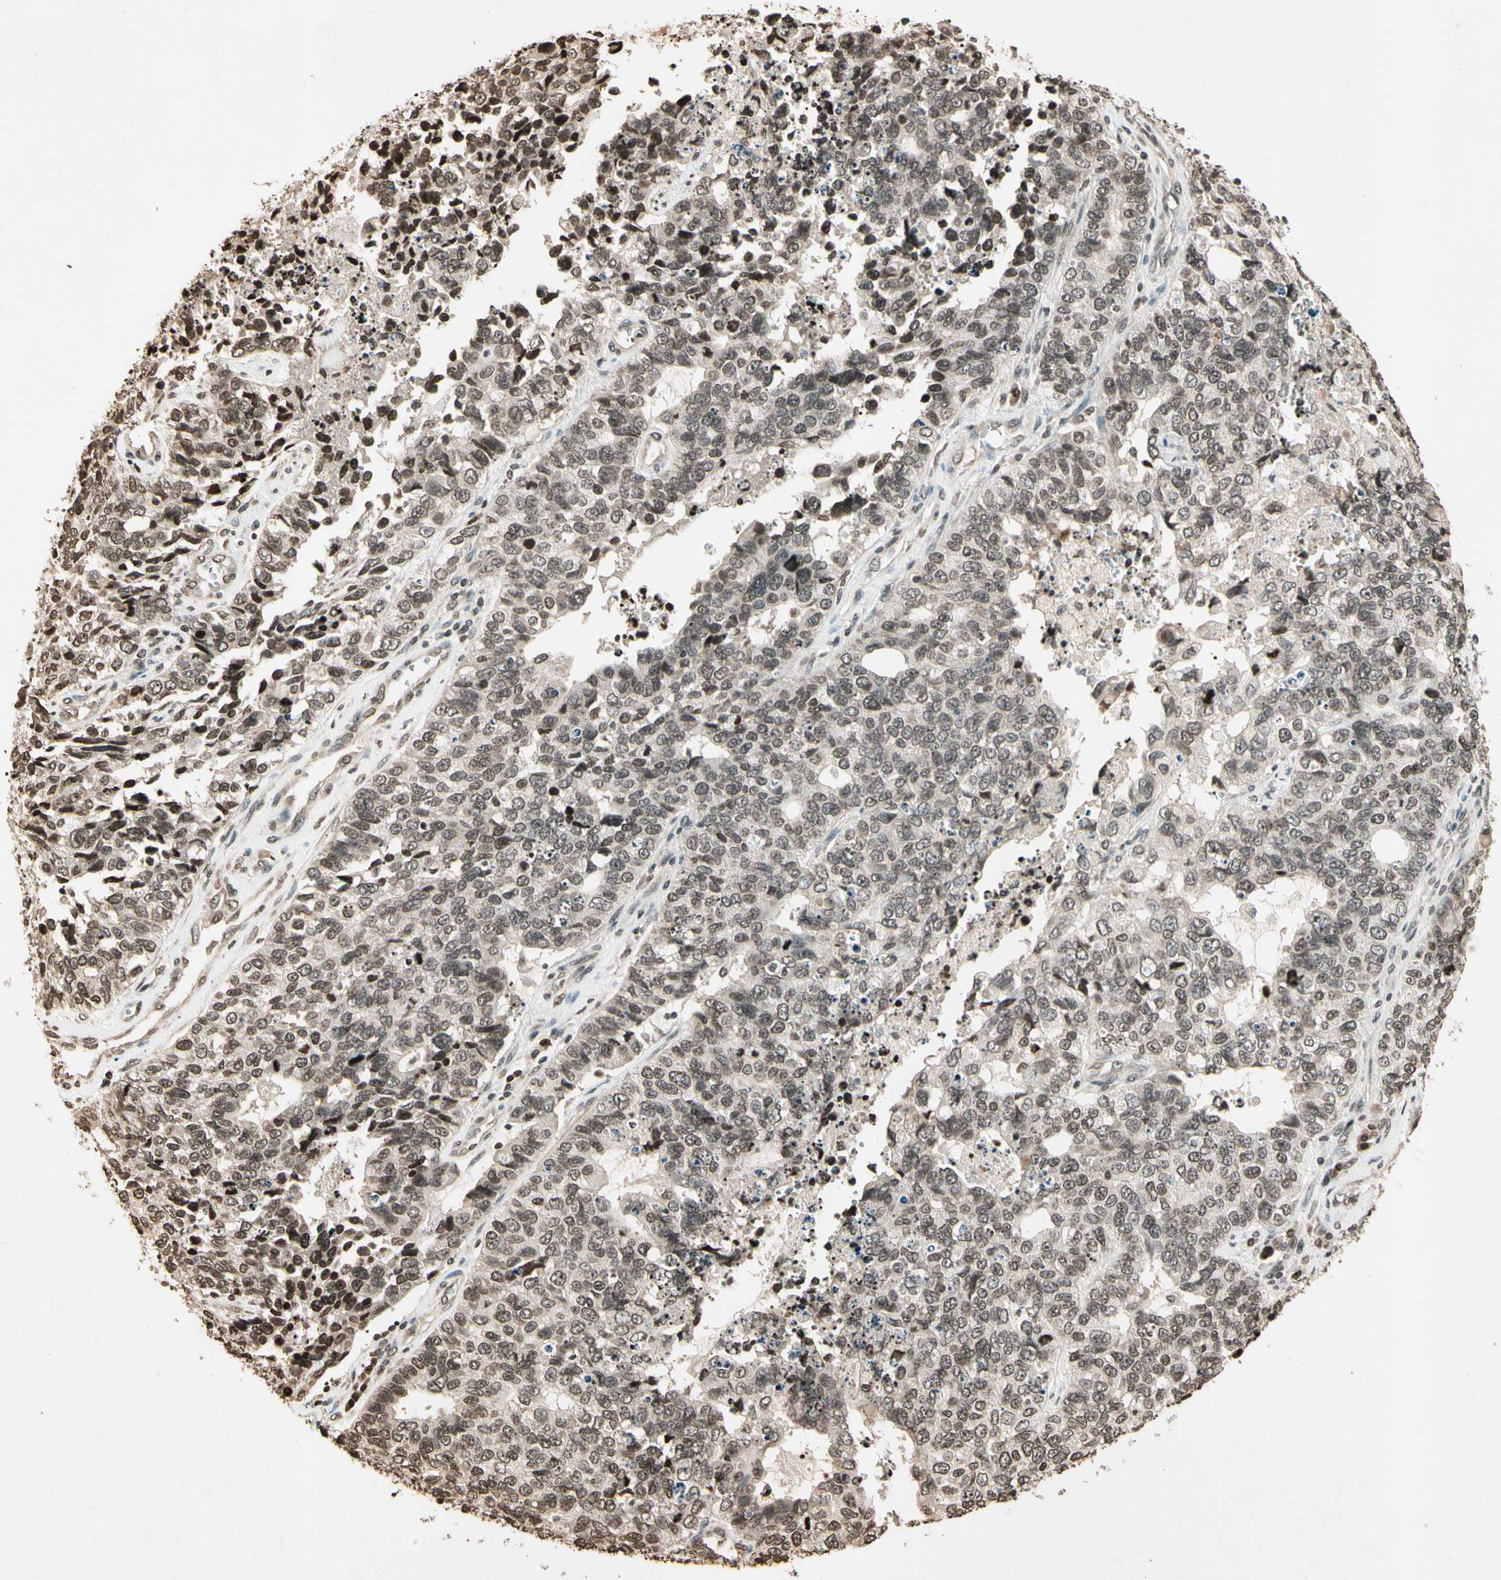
{"staining": {"intensity": "weak", "quantity": "25%-75%", "location": "nuclear"}, "tissue": "cervical cancer", "cell_type": "Tumor cells", "image_type": "cancer", "snomed": [{"axis": "morphology", "description": "Squamous cell carcinoma, NOS"}, {"axis": "topography", "description": "Cervix"}], "caption": "A brown stain labels weak nuclear staining of a protein in cervical squamous cell carcinoma tumor cells.", "gene": "TOP1", "patient": {"sex": "female", "age": 63}}